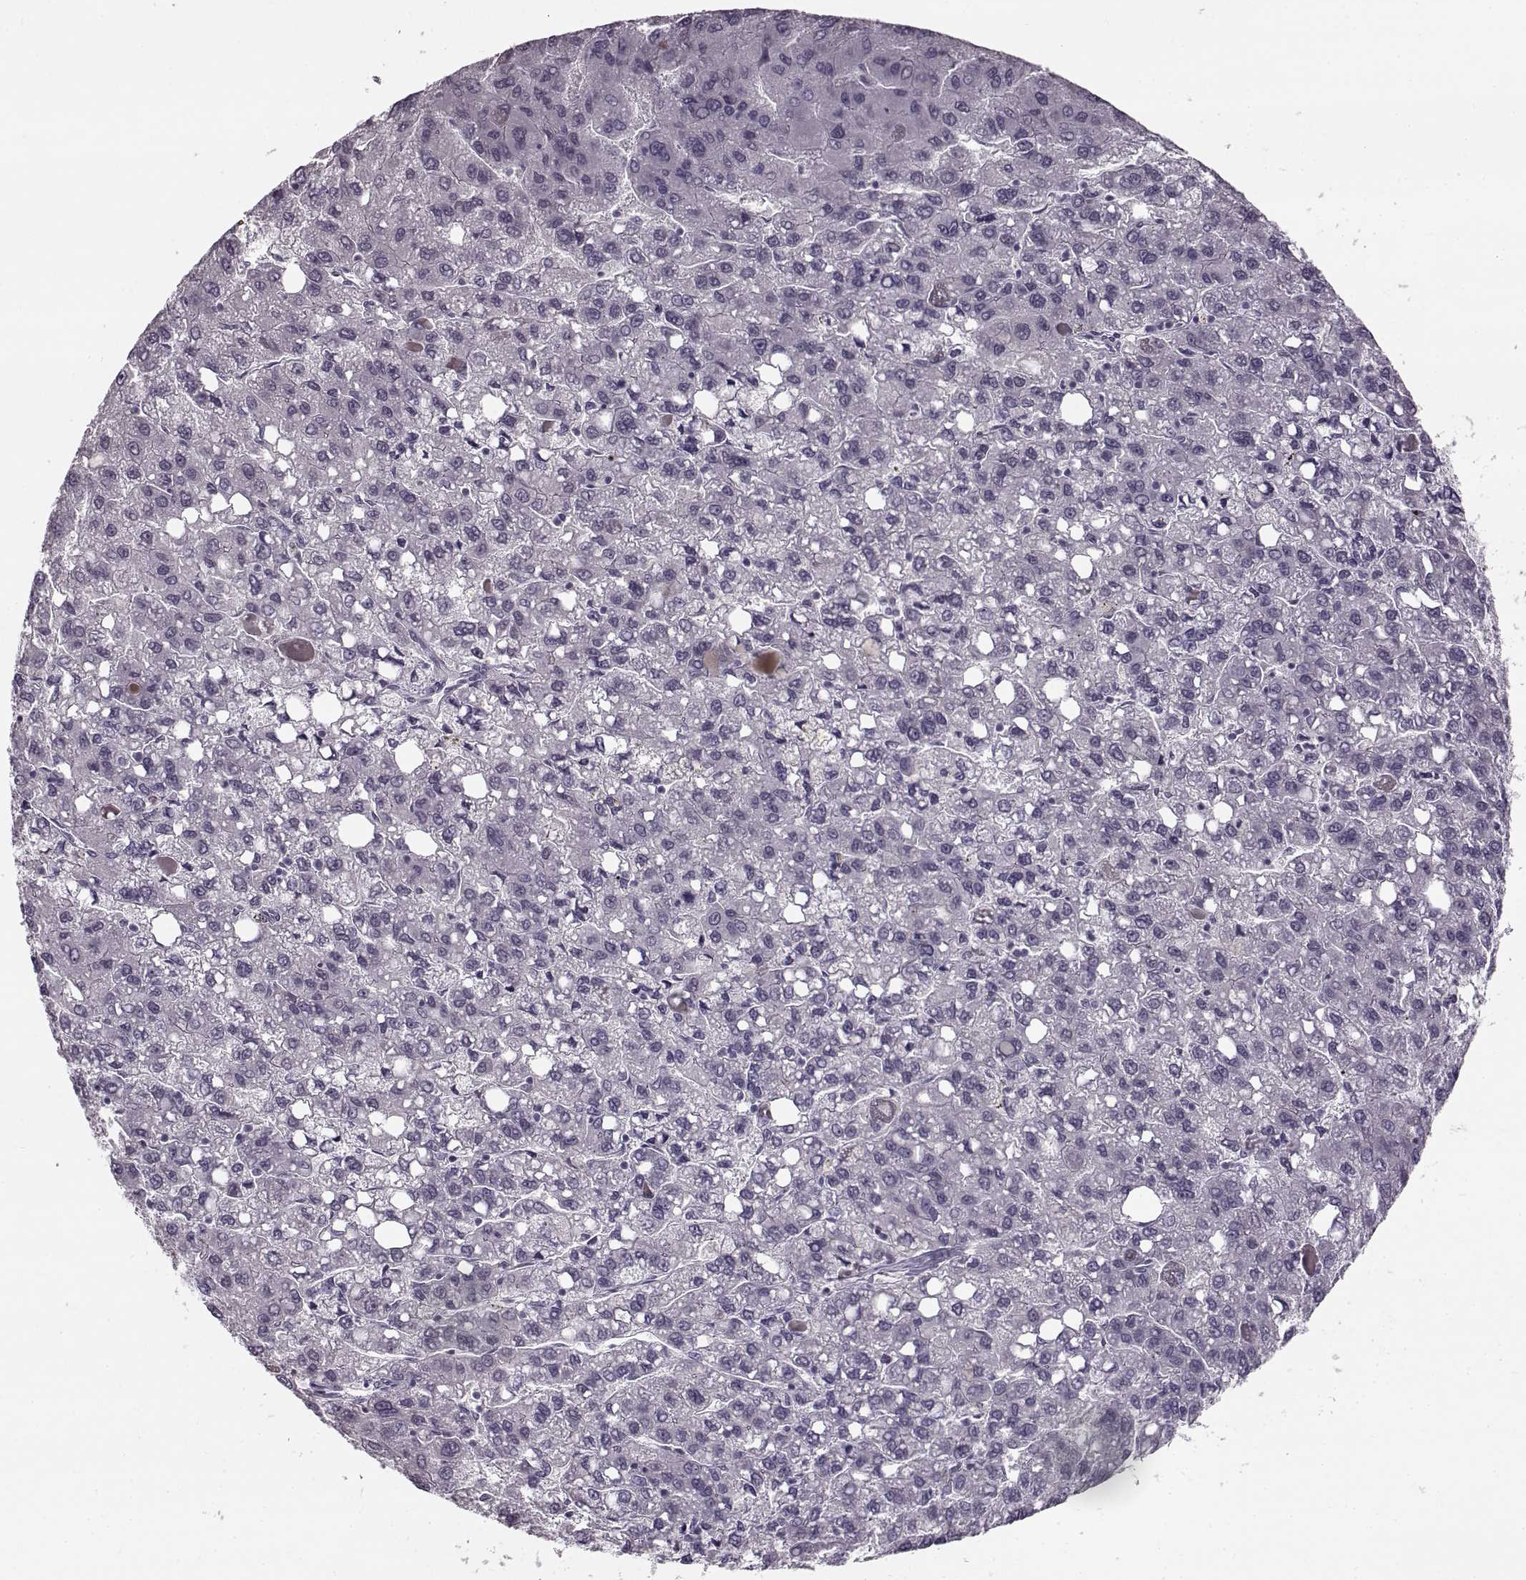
{"staining": {"intensity": "negative", "quantity": "none", "location": "none"}, "tissue": "liver cancer", "cell_type": "Tumor cells", "image_type": "cancer", "snomed": [{"axis": "morphology", "description": "Carcinoma, Hepatocellular, NOS"}, {"axis": "topography", "description": "Liver"}], "caption": "Tumor cells show no significant expression in liver cancer (hepatocellular carcinoma).", "gene": "MAP6D1", "patient": {"sex": "female", "age": 82}}